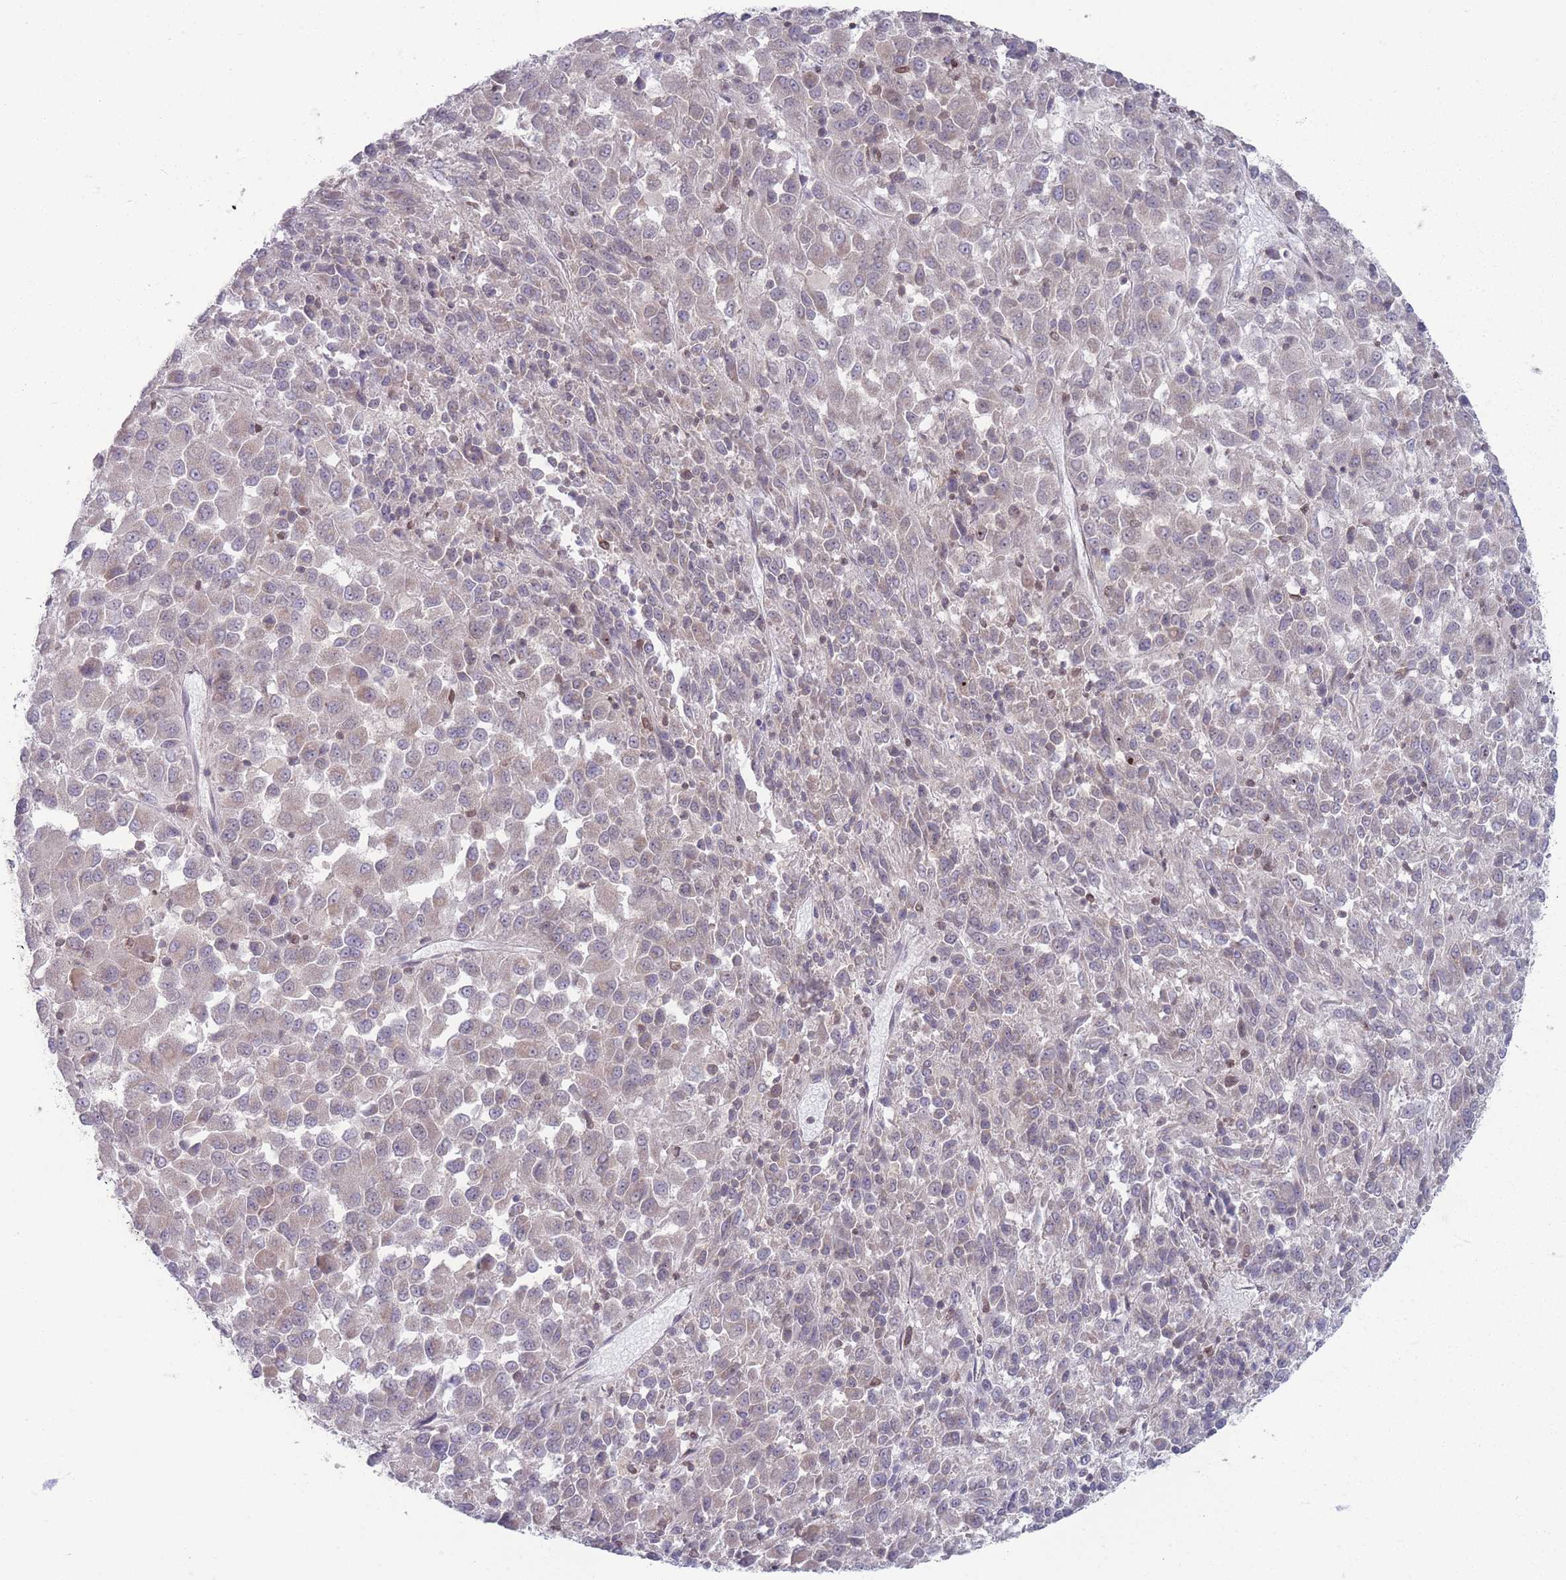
{"staining": {"intensity": "weak", "quantity": "<25%", "location": "cytoplasmic/membranous"}, "tissue": "melanoma", "cell_type": "Tumor cells", "image_type": "cancer", "snomed": [{"axis": "morphology", "description": "Malignant melanoma, Metastatic site"}, {"axis": "topography", "description": "Lung"}], "caption": "Immunohistochemistry histopathology image of melanoma stained for a protein (brown), which shows no staining in tumor cells. (Stains: DAB immunohistochemistry with hematoxylin counter stain, Microscopy: brightfield microscopy at high magnification).", "gene": "VRK2", "patient": {"sex": "male", "age": 64}}